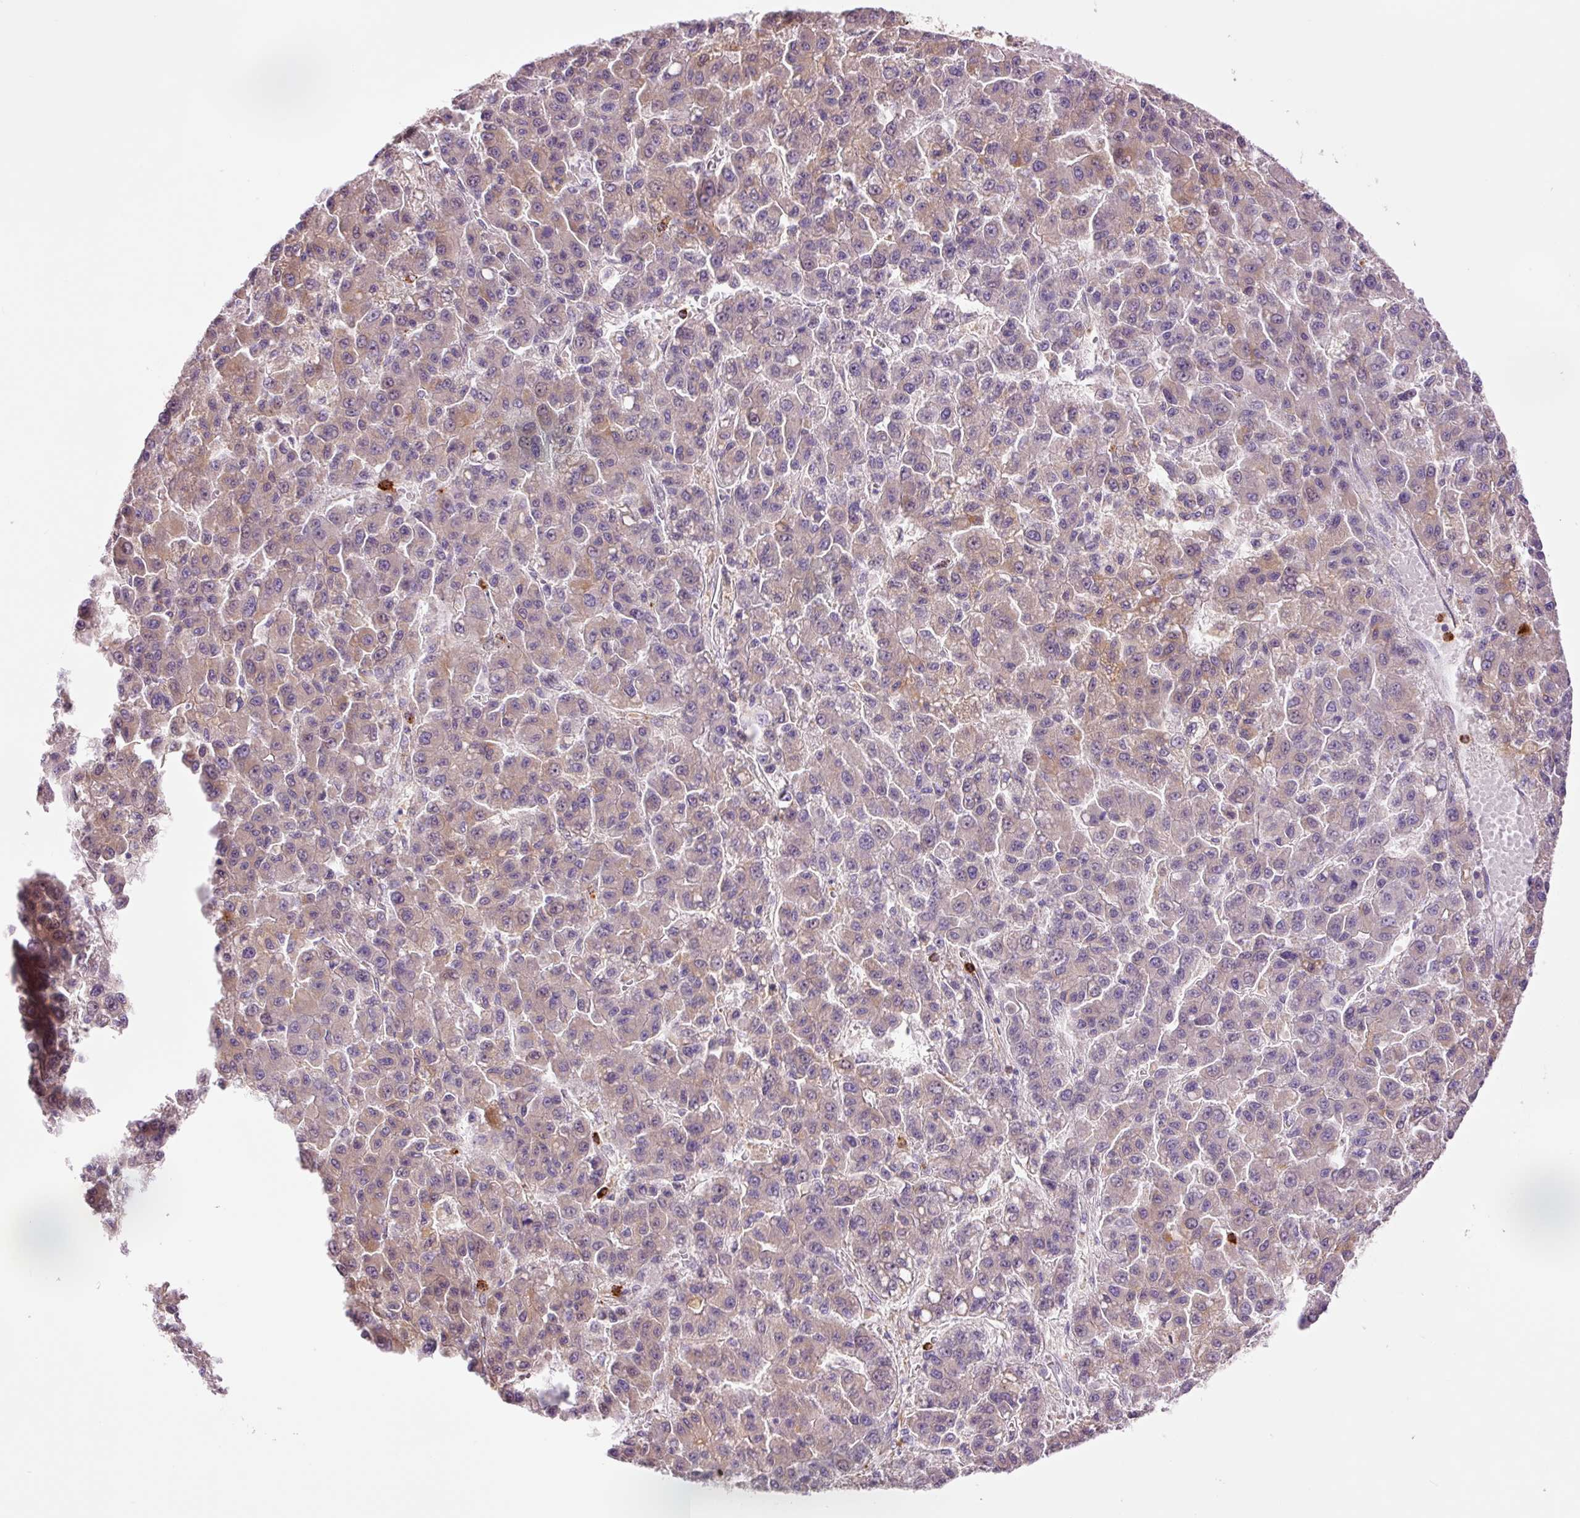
{"staining": {"intensity": "weak", "quantity": "25%-75%", "location": "cytoplasmic/membranous"}, "tissue": "liver cancer", "cell_type": "Tumor cells", "image_type": "cancer", "snomed": [{"axis": "morphology", "description": "Carcinoma, Hepatocellular, NOS"}, {"axis": "topography", "description": "Liver"}], "caption": "This is a micrograph of immunohistochemistry staining of liver cancer, which shows weak positivity in the cytoplasmic/membranous of tumor cells.", "gene": "SH2D6", "patient": {"sex": "male", "age": 70}}